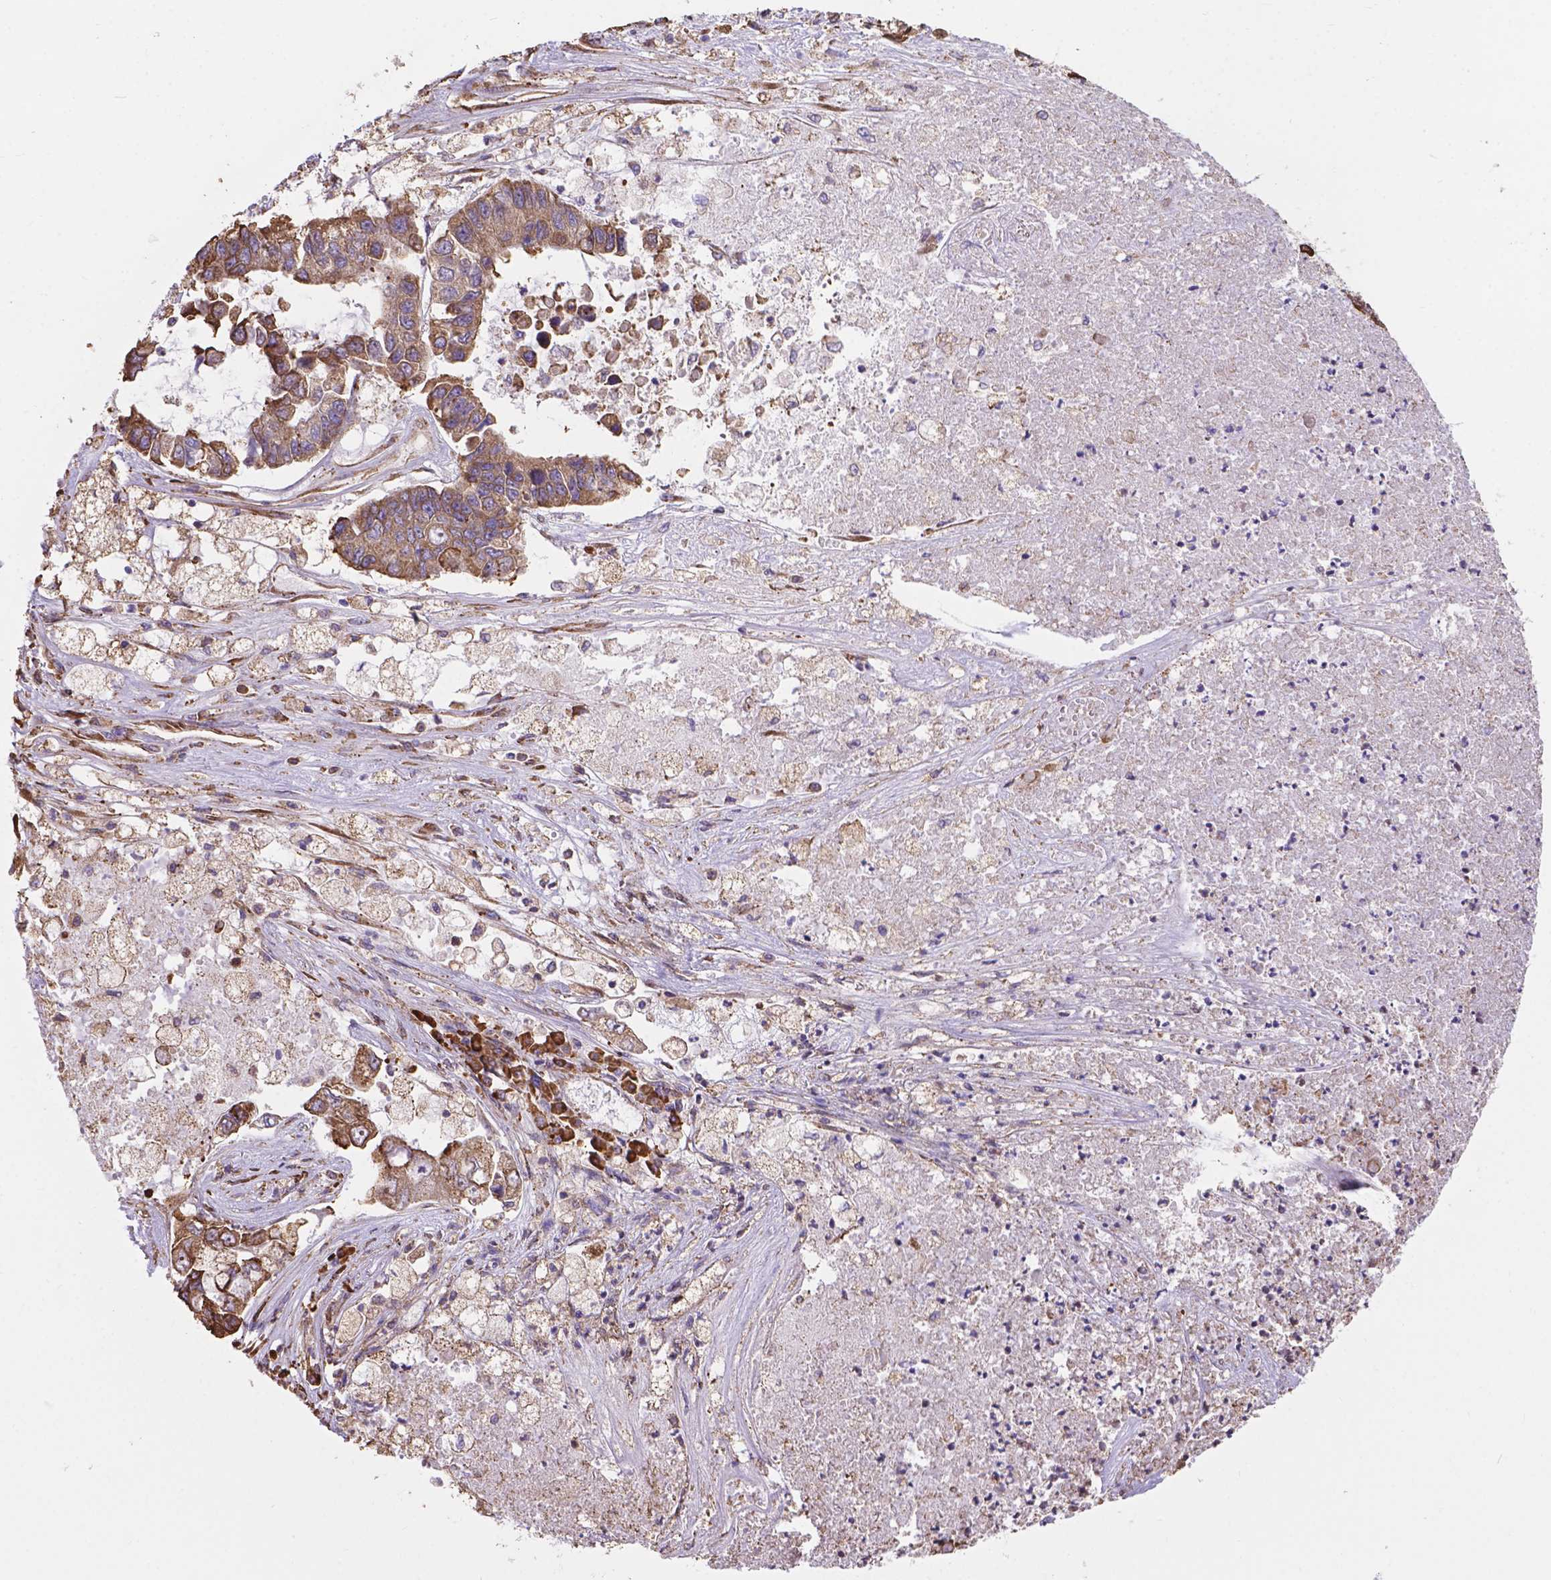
{"staining": {"intensity": "moderate", "quantity": ">75%", "location": "cytoplasmic/membranous"}, "tissue": "lung cancer", "cell_type": "Tumor cells", "image_type": "cancer", "snomed": [{"axis": "morphology", "description": "Adenocarcinoma, NOS"}, {"axis": "topography", "description": "Bronchus"}, {"axis": "topography", "description": "Lung"}], "caption": "Immunohistochemical staining of lung adenocarcinoma demonstrates medium levels of moderate cytoplasmic/membranous positivity in approximately >75% of tumor cells.", "gene": "IPO11", "patient": {"sex": "female", "age": 51}}